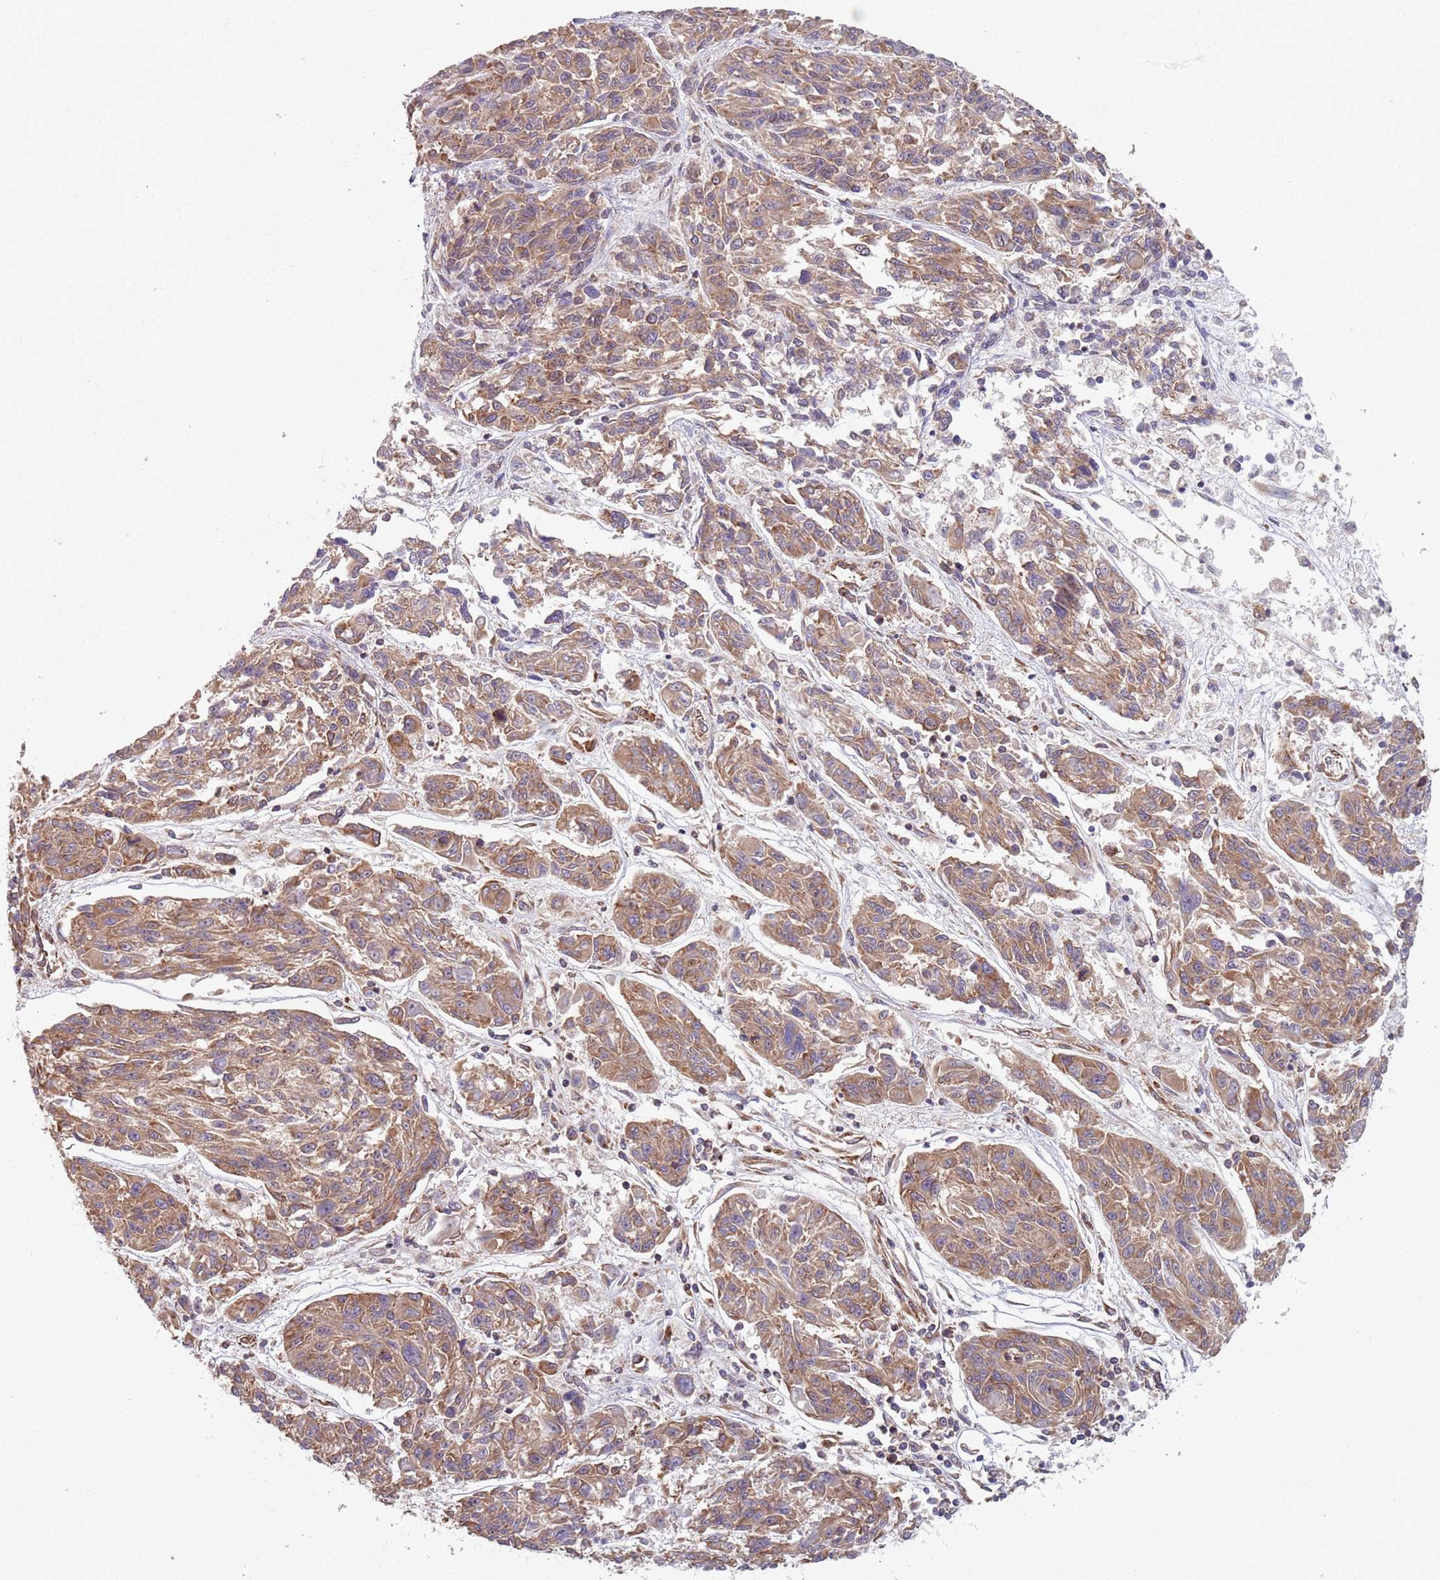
{"staining": {"intensity": "moderate", "quantity": ">75%", "location": "cytoplasmic/membranous"}, "tissue": "melanoma", "cell_type": "Tumor cells", "image_type": "cancer", "snomed": [{"axis": "morphology", "description": "Malignant melanoma, NOS"}, {"axis": "topography", "description": "Skin"}], "caption": "Malignant melanoma stained for a protein (brown) shows moderate cytoplasmic/membranous positive expression in about >75% of tumor cells.", "gene": "NOTCH3", "patient": {"sex": "male", "age": 53}}